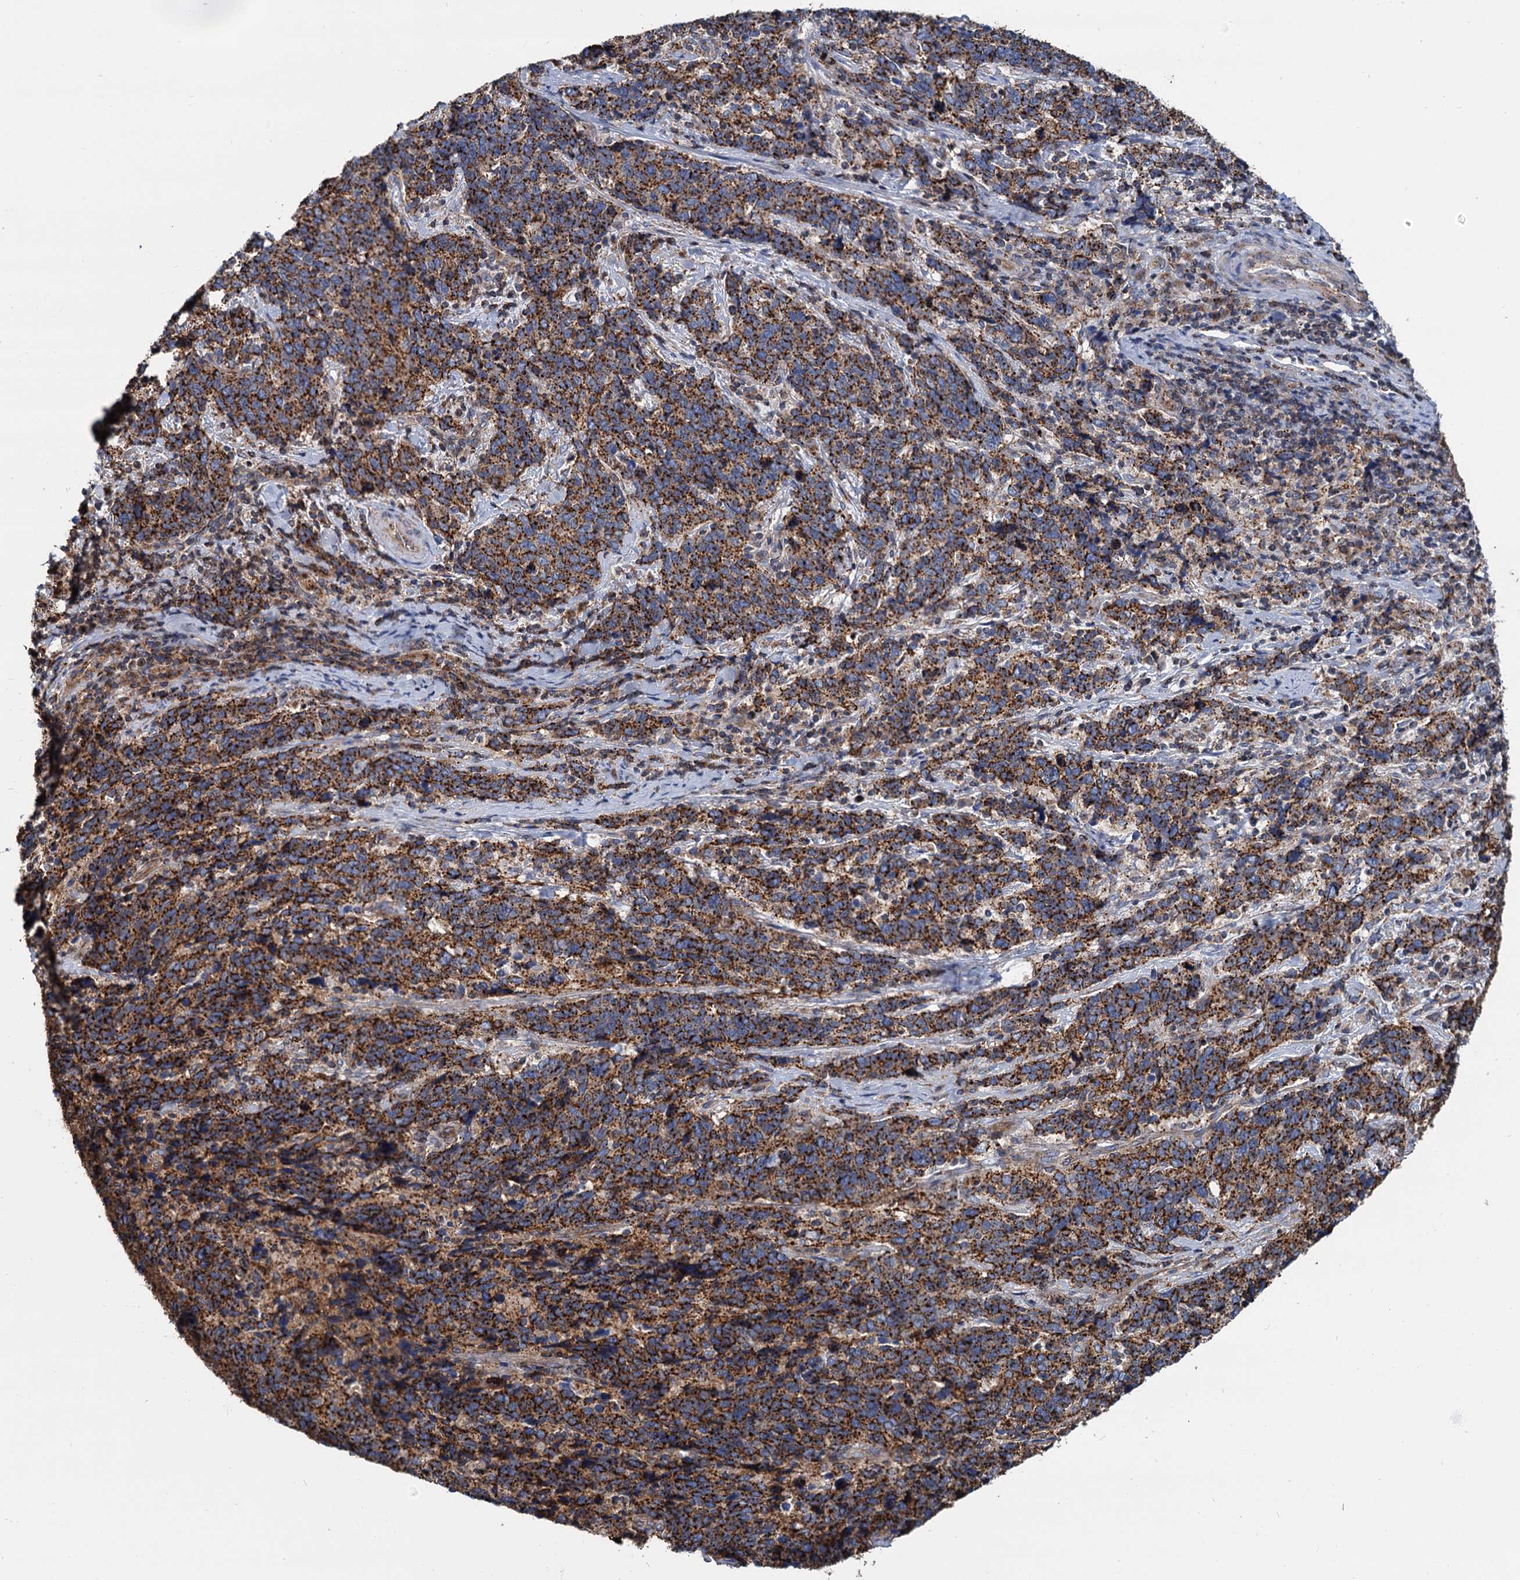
{"staining": {"intensity": "strong", "quantity": ">75%", "location": "cytoplasmic/membranous"}, "tissue": "cervical cancer", "cell_type": "Tumor cells", "image_type": "cancer", "snomed": [{"axis": "morphology", "description": "Squamous cell carcinoma, NOS"}, {"axis": "topography", "description": "Cervix"}], "caption": "Squamous cell carcinoma (cervical) stained with immunohistochemistry (IHC) displays strong cytoplasmic/membranous expression in about >75% of tumor cells. (Brightfield microscopy of DAB IHC at high magnification).", "gene": "PSEN1", "patient": {"sex": "female", "age": 41}}